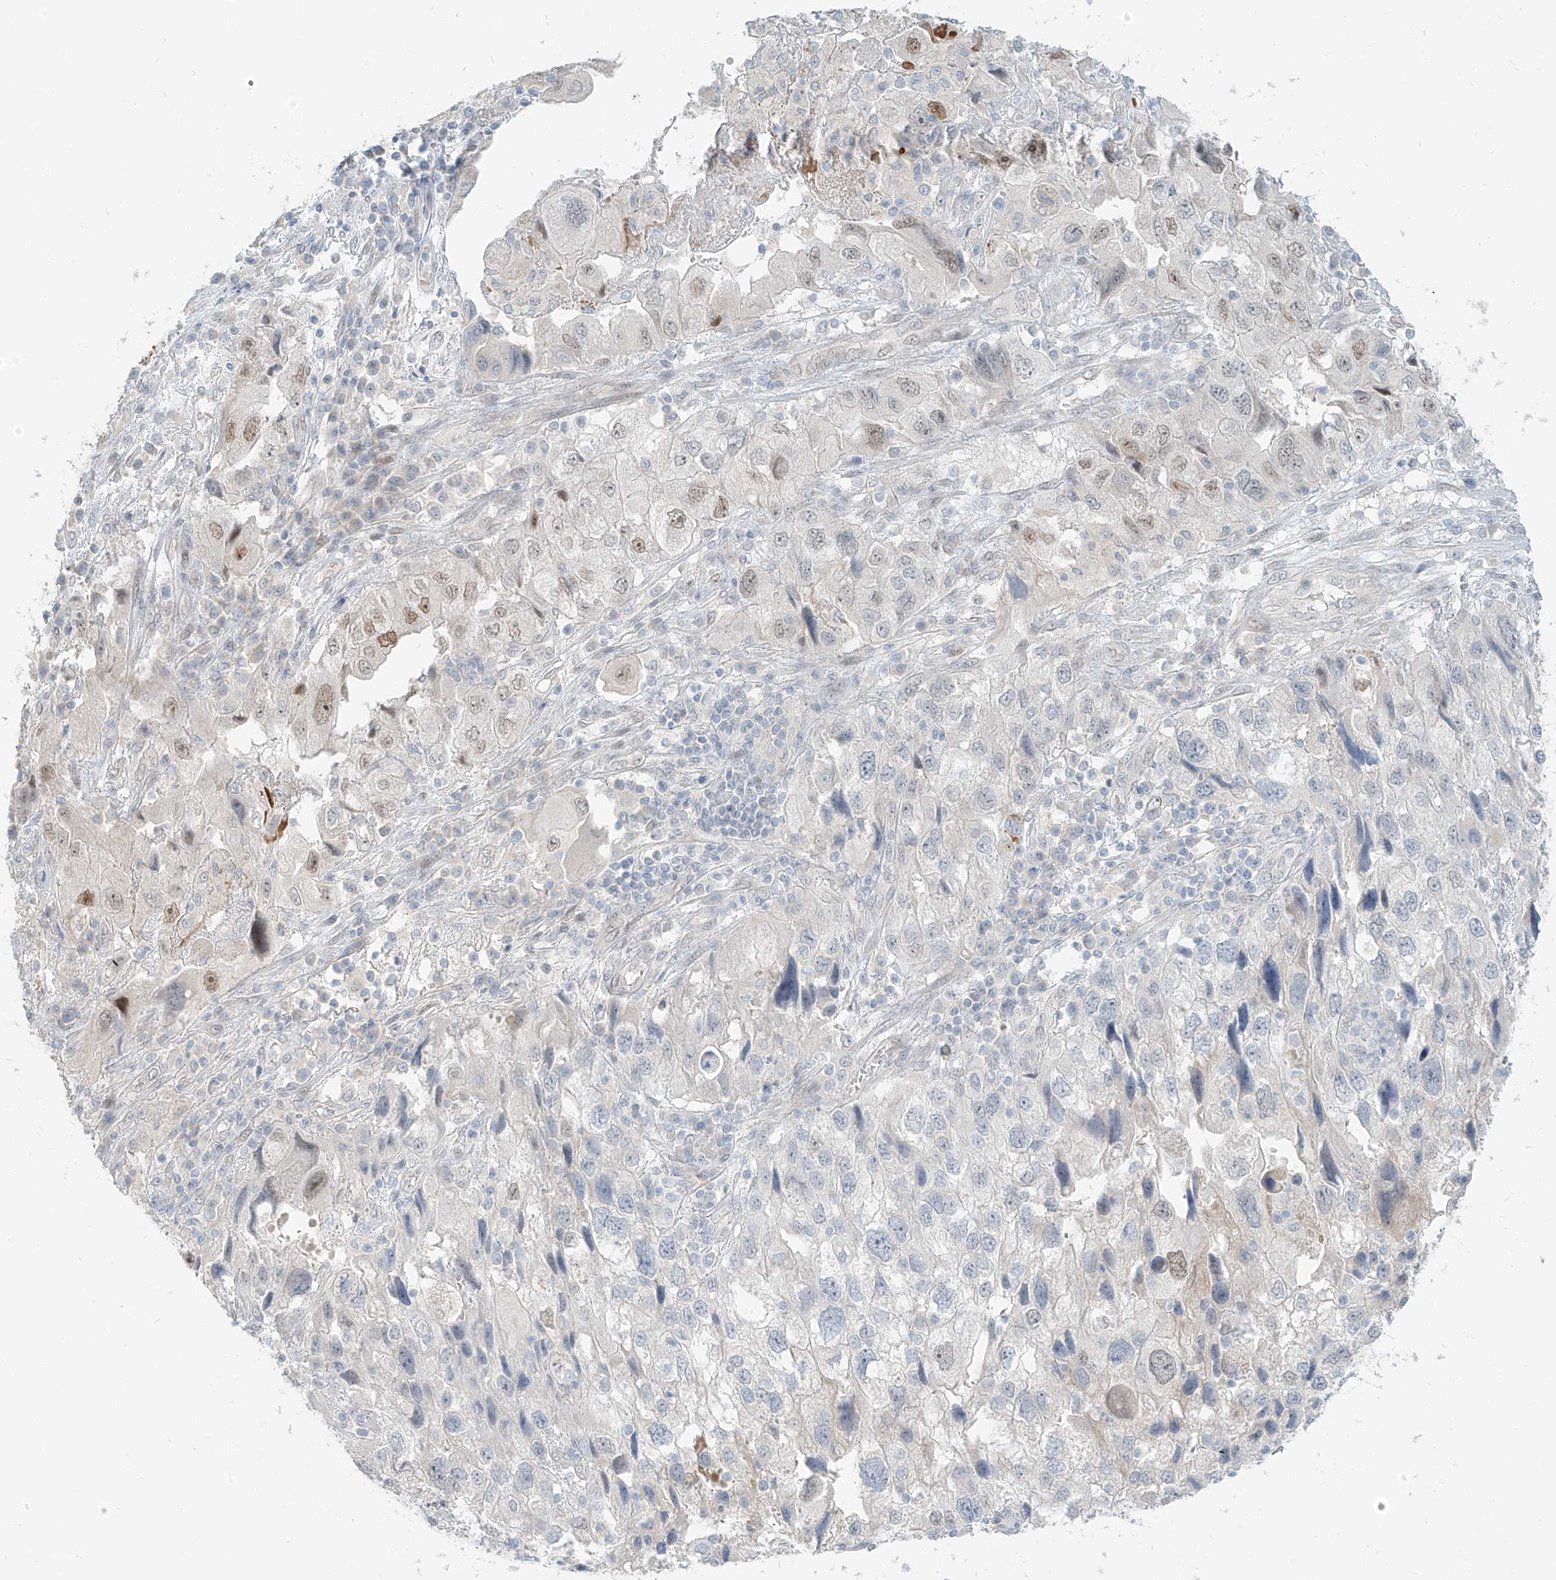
{"staining": {"intensity": "moderate", "quantity": "<25%", "location": "nuclear"}, "tissue": "endometrial cancer", "cell_type": "Tumor cells", "image_type": "cancer", "snomed": [{"axis": "morphology", "description": "Adenocarcinoma, NOS"}, {"axis": "topography", "description": "Endometrium"}], "caption": "High-magnification brightfield microscopy of adenocarcinoma (endometrial) stained with DAB (brown) and counterstained with hematoxylin (blue). tumor cells exhibit moderate nuclear positivity is appreciated in approximately<25% of cells. (Brightfield microscopy of DAB IHC at high magnification).", "gene": "ZNF774", "patient": {"sex": "female", "age": 49}}